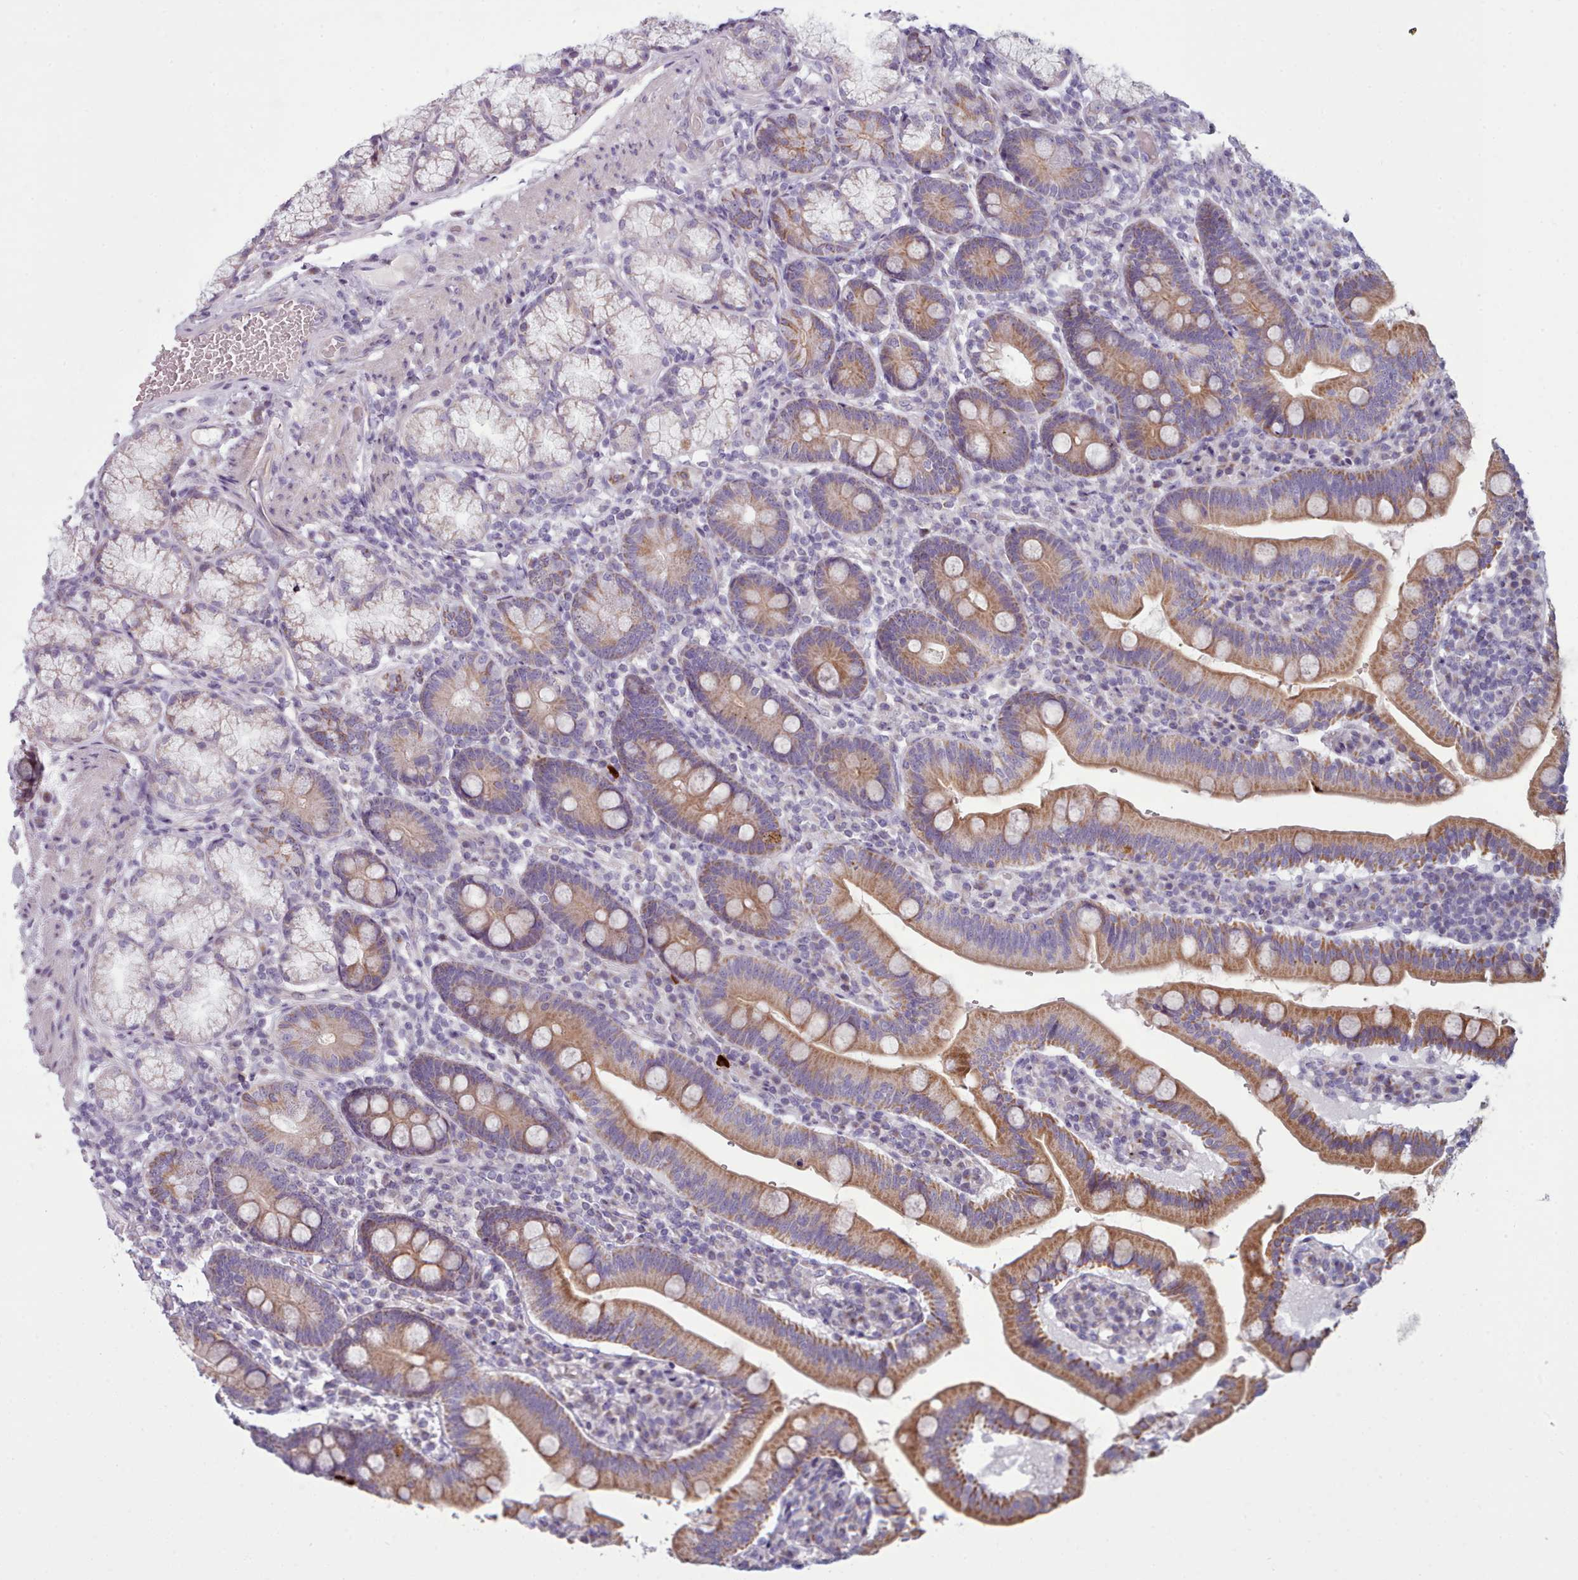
{"staining": {"intensity": "moderate", "quantity": ">75%", "location": "cytoplasmic/membranous"}, "tissue": "duodenum", "cell_type": "Glandular cells", "image_type": "normal", "snomed": [{"axis": "morphology", "description": "Normal tissue, NOS"}, {"axis": "topography", "description": "Duodenum"}], "caption": "The histopathology image shows a brown stain indicating the presence of a protein in the cytoplasmic/membranous of glandular cells in duodenum.", "gene": "SLC52A3", "patient": {"sex": "female", "age": 67}}